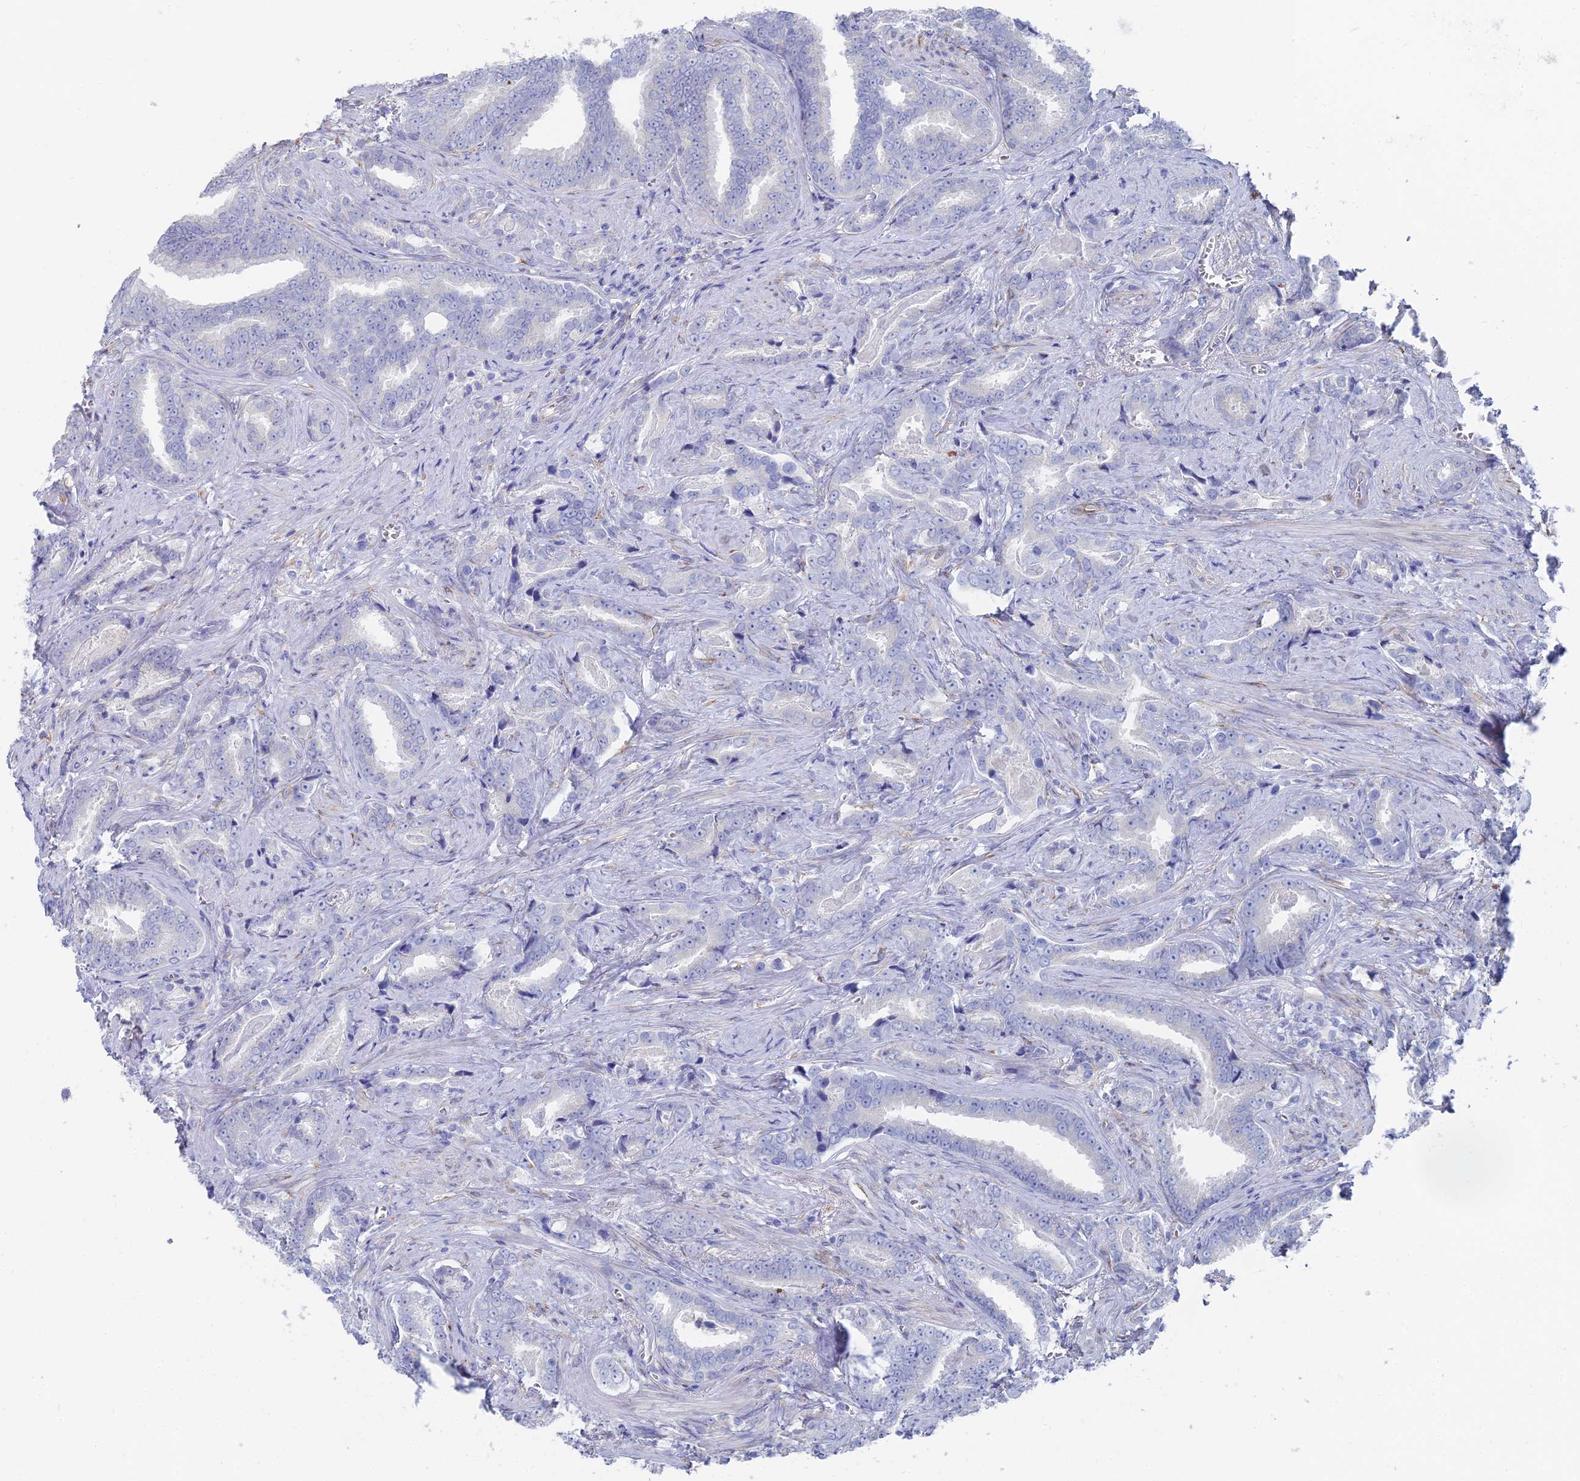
{"staining": {"intensity": "negative", "quantity": "none", "location": "none"}, "tissue": "prostate cancer", "cell_type": "Tumor cells", "image_type": "cancer", "snomed": [{"axis": "morphology", "description": "Adenocarcinoma, High grade"}, {"axis": "topography", "description": "Prostate"}], "caption": "The micrograph demonstrates no staining of tumor cells in prostate cancer (adenocarcinoma (high-grade)).", "gene": "TNNT3", "patient": {"sex": "male", "age": 67}}